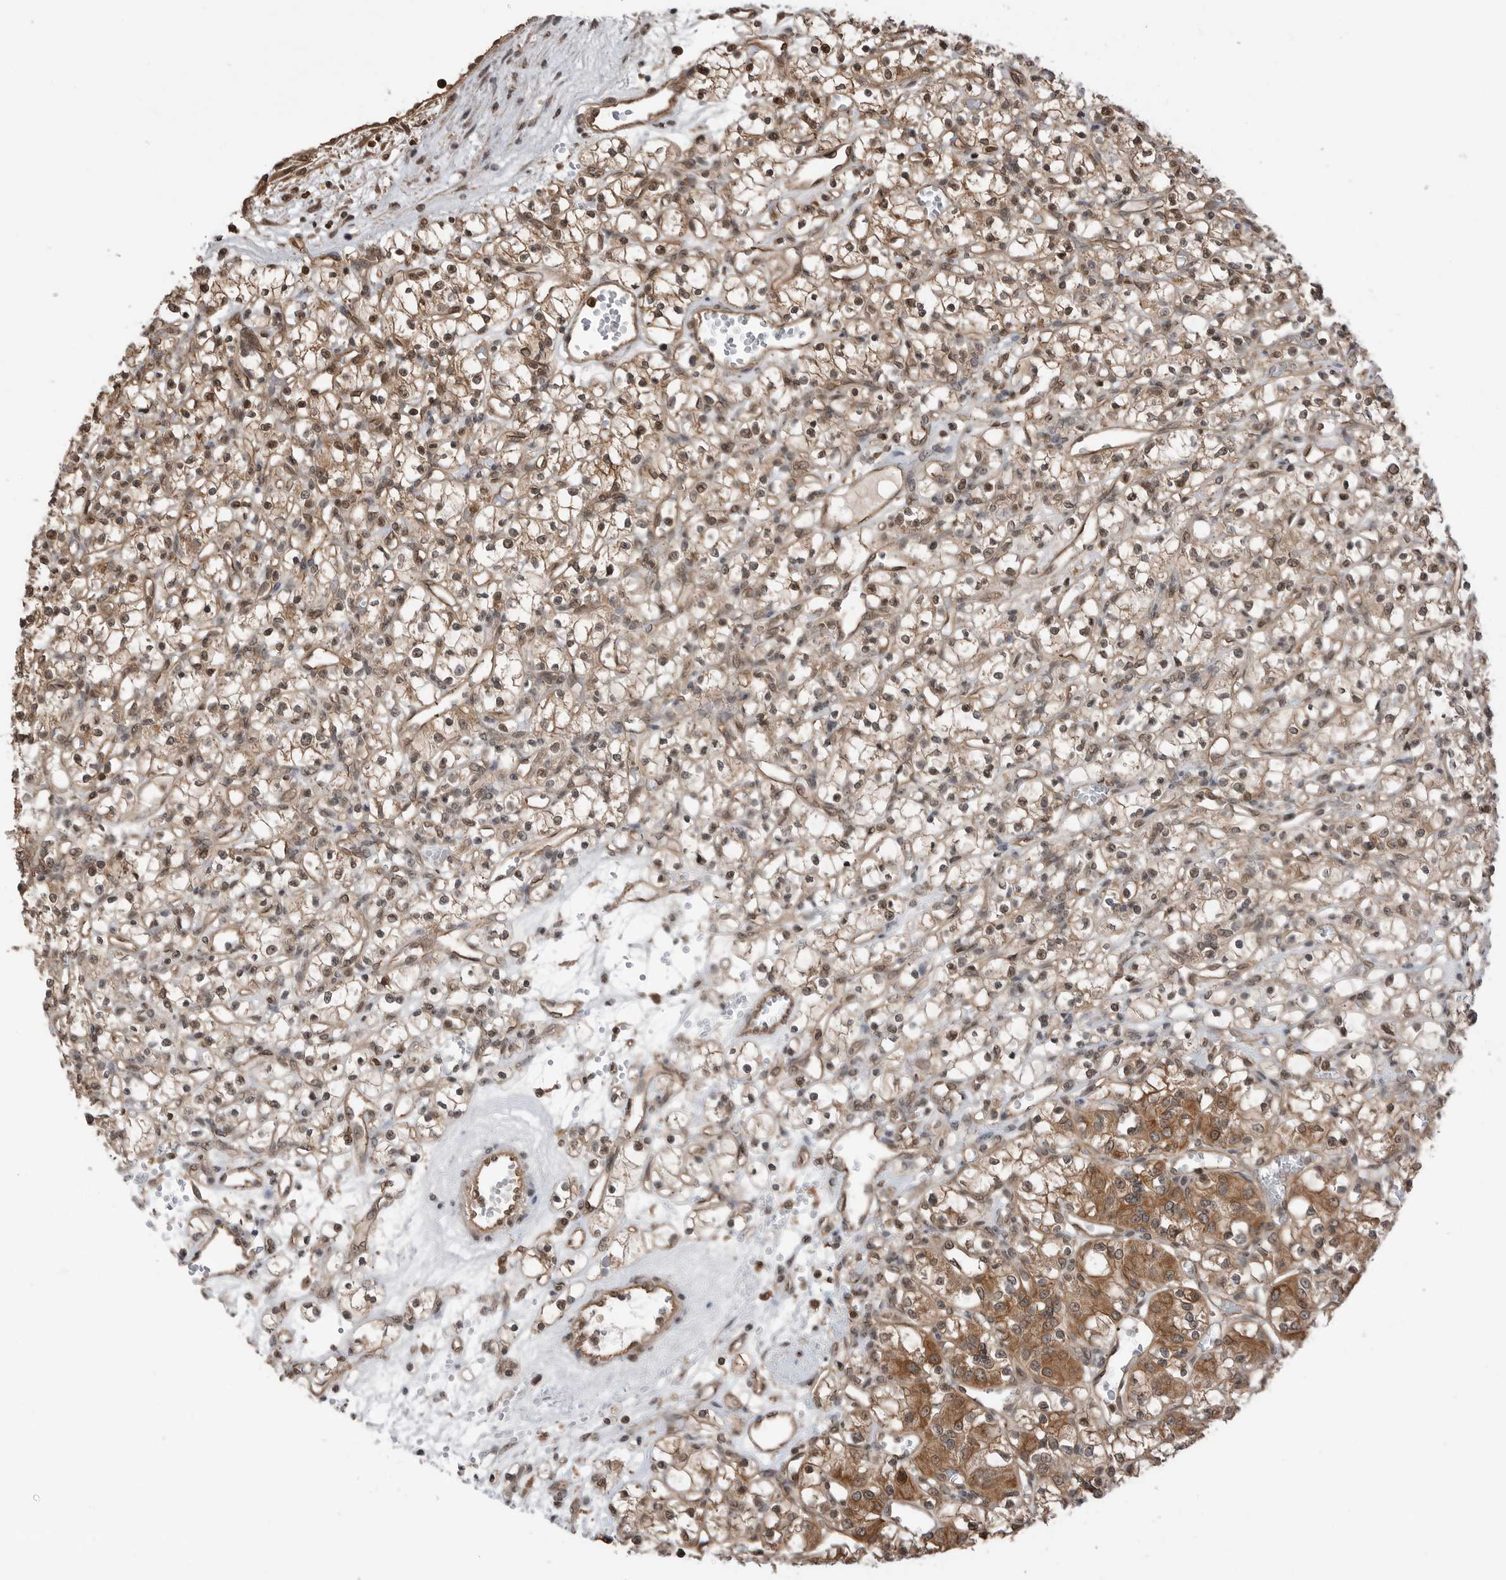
{"staining": {"intensity": "moderate", "quantity": ">75%", "location": "cytoplasmic/membranous"}, "tissue": "renal cancer", "cell_type": "Tumor cells", "image_type": "cancer", "snomed": [{"axis": "morphology", "description": "Adenocarcinoma, NOS"}, {"axis": "topography", "description": "Kidney"}], "caption": "Renal adenocarcinoma stained for a protein displays moderate cytoplasmic/membranous positivity in tumor cells. The staining is performed using DAB (3,3'-diaminobenzidine) brown chromogen to label protein expression. The nuclei are counter-stained blue using hematoxylin.", "gene": "PEAK1", "patient": {"sex": "female", "age": 59}}